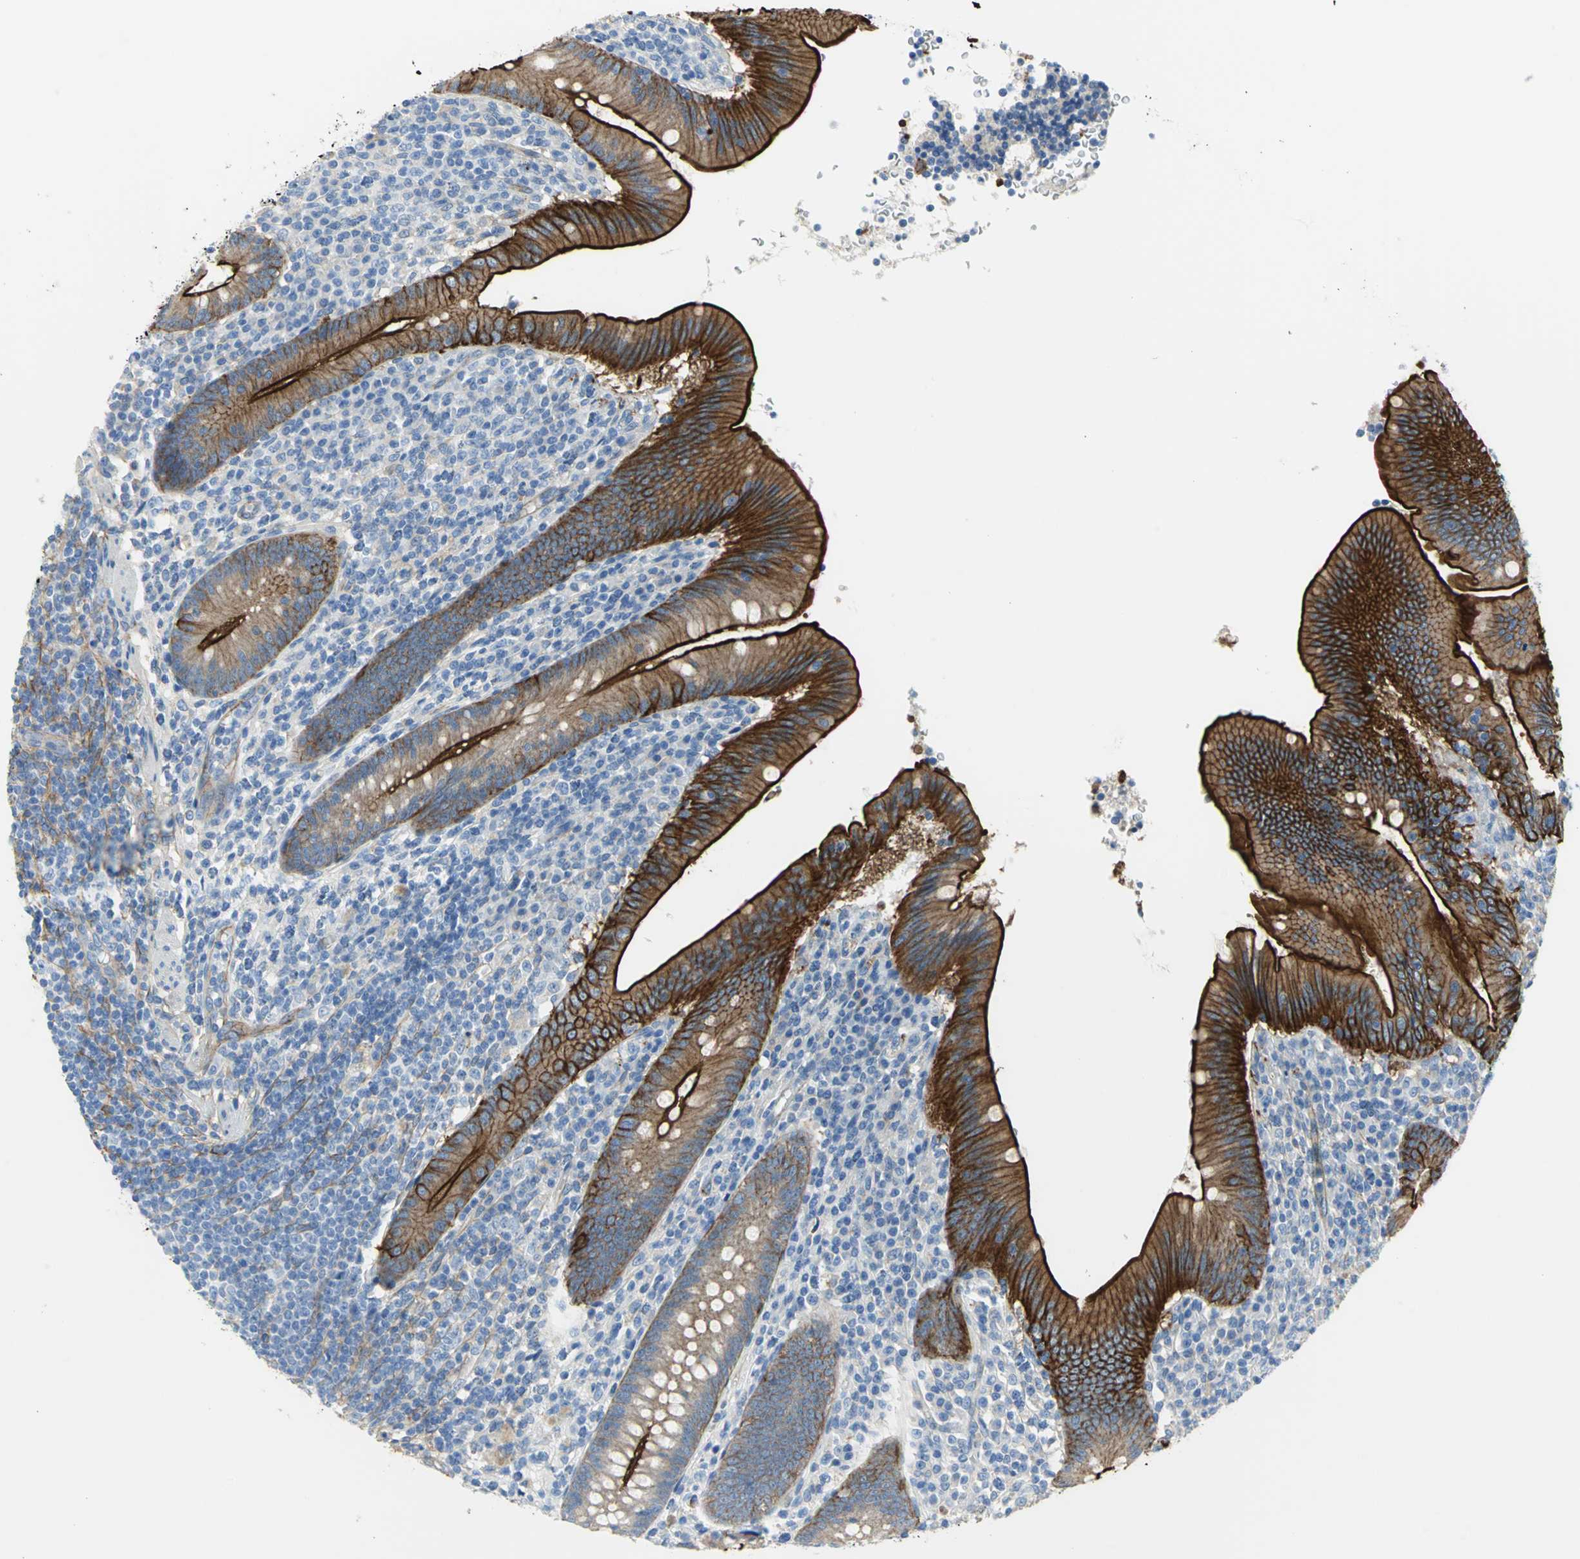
{"staining": {"intensity": "strong", "quantity": ">75%", "location": "cytoplasmic/membranous,nuclear"}, "tissue": "appendix", "cell_type": "Glandular cells", "image_type": "normal", "snomed": [{"axis": "morphology", "description": "Normal tissue, NOS"}, {"axis": "morphology", "description": "Inflammation, NOS"}, {"axis": "topography", "description": "Appendix"}], "caption": "Immunohistochemical staining of benign human appendix demonstrates high levels of strong cytoplasmic/membranous,nuclear expression in about >75% of glandular cells.", "gene": "FLNB", "patient": {"sex": "male", "age": 46}}